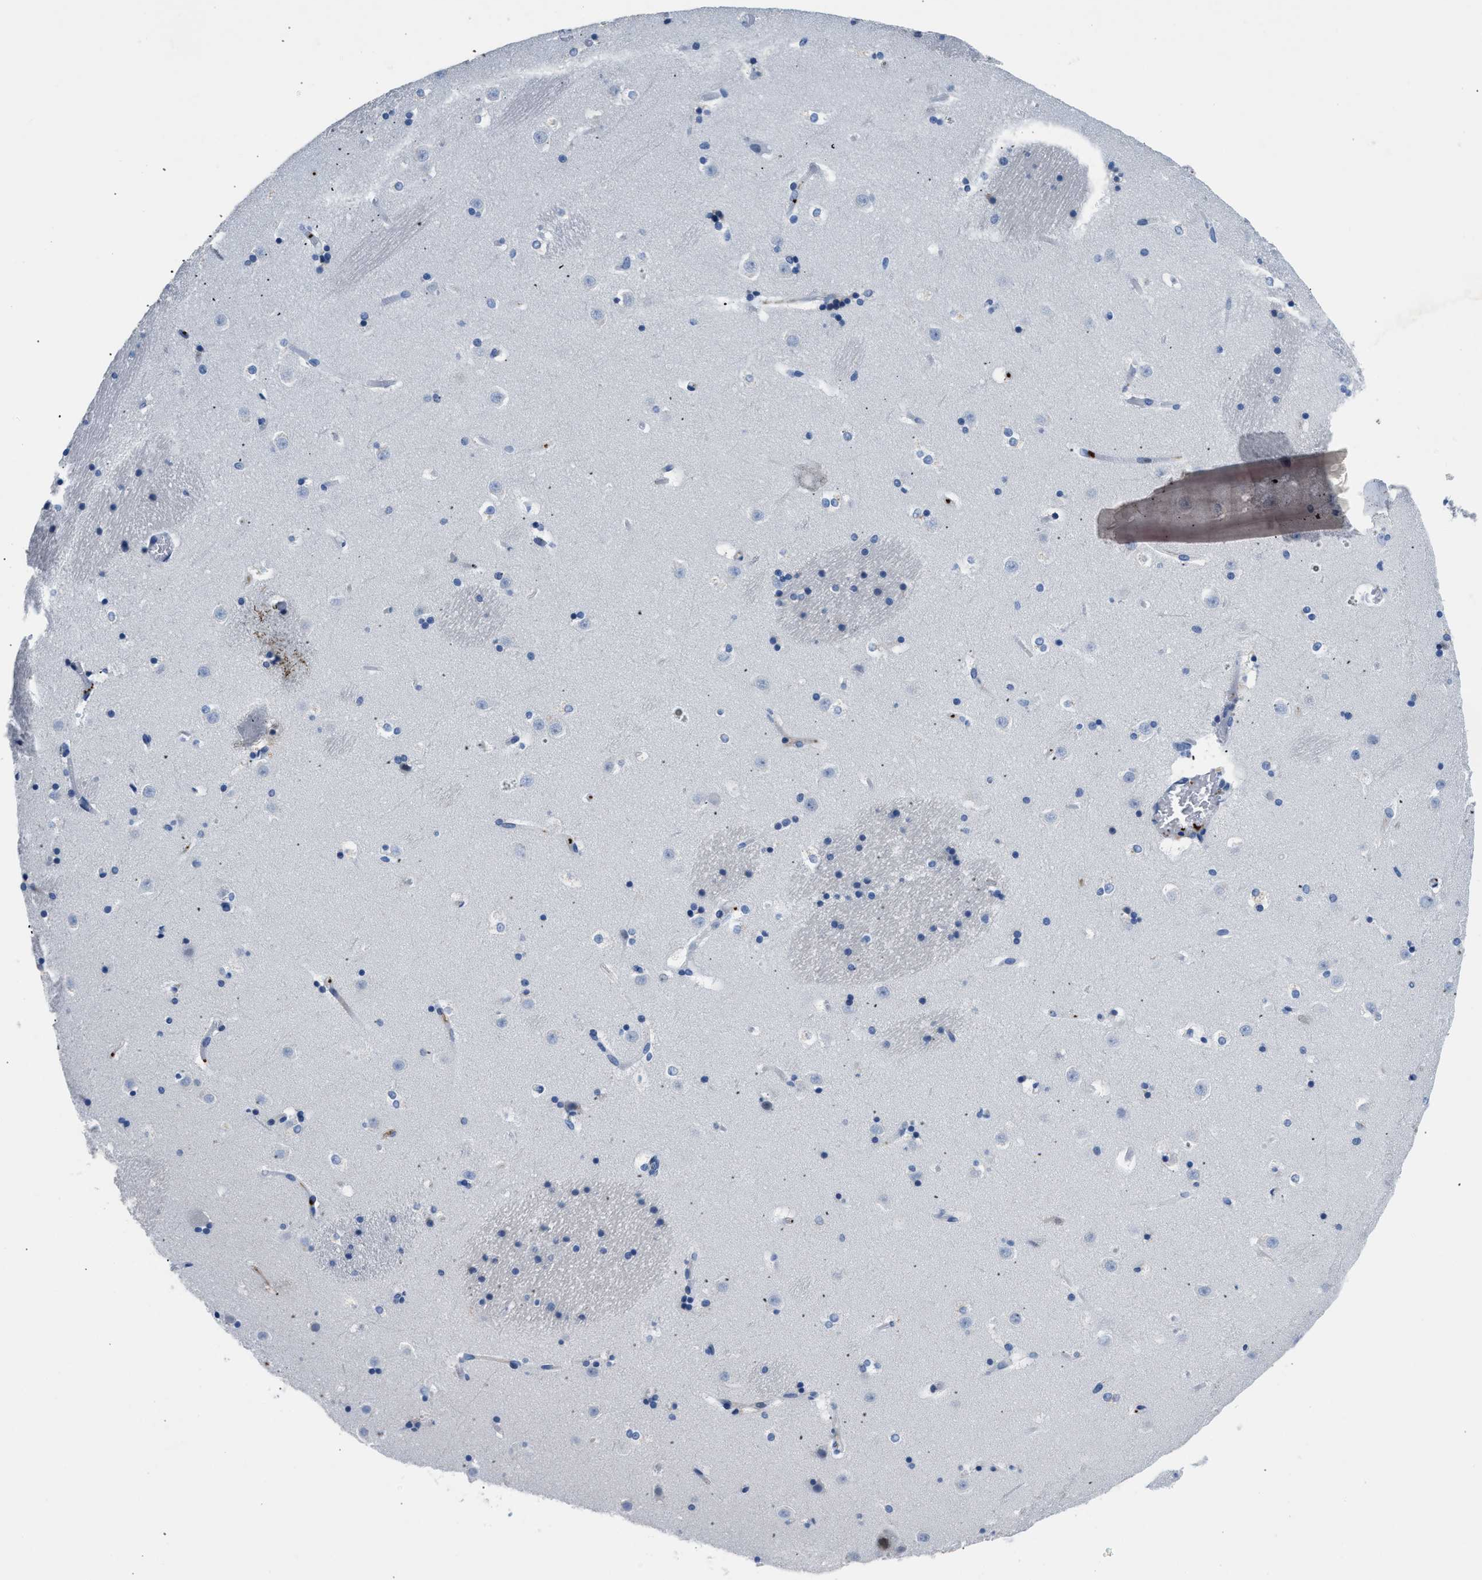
{"staining": {"intensity": "negative", "quantity": "none", "location": "none"}, "tissue": "caudate", "cell_type": "Glial cells", "image_type": "normal", "snomed": [{"axis": "morphology", "description": "Normal tissue, NOS"}, {"axis": "topography", "description": "Lateral ventricle wall"}], "caption": "Immunohistochemistry (IHC) of unremarkable caudate exhibits no positivity in glial cells. (DAB immunohistochemistry visualized using brightfield microscopy, high magnification).", "gene": "FGF18", "patient": {"sex": "male", "age": 45}}